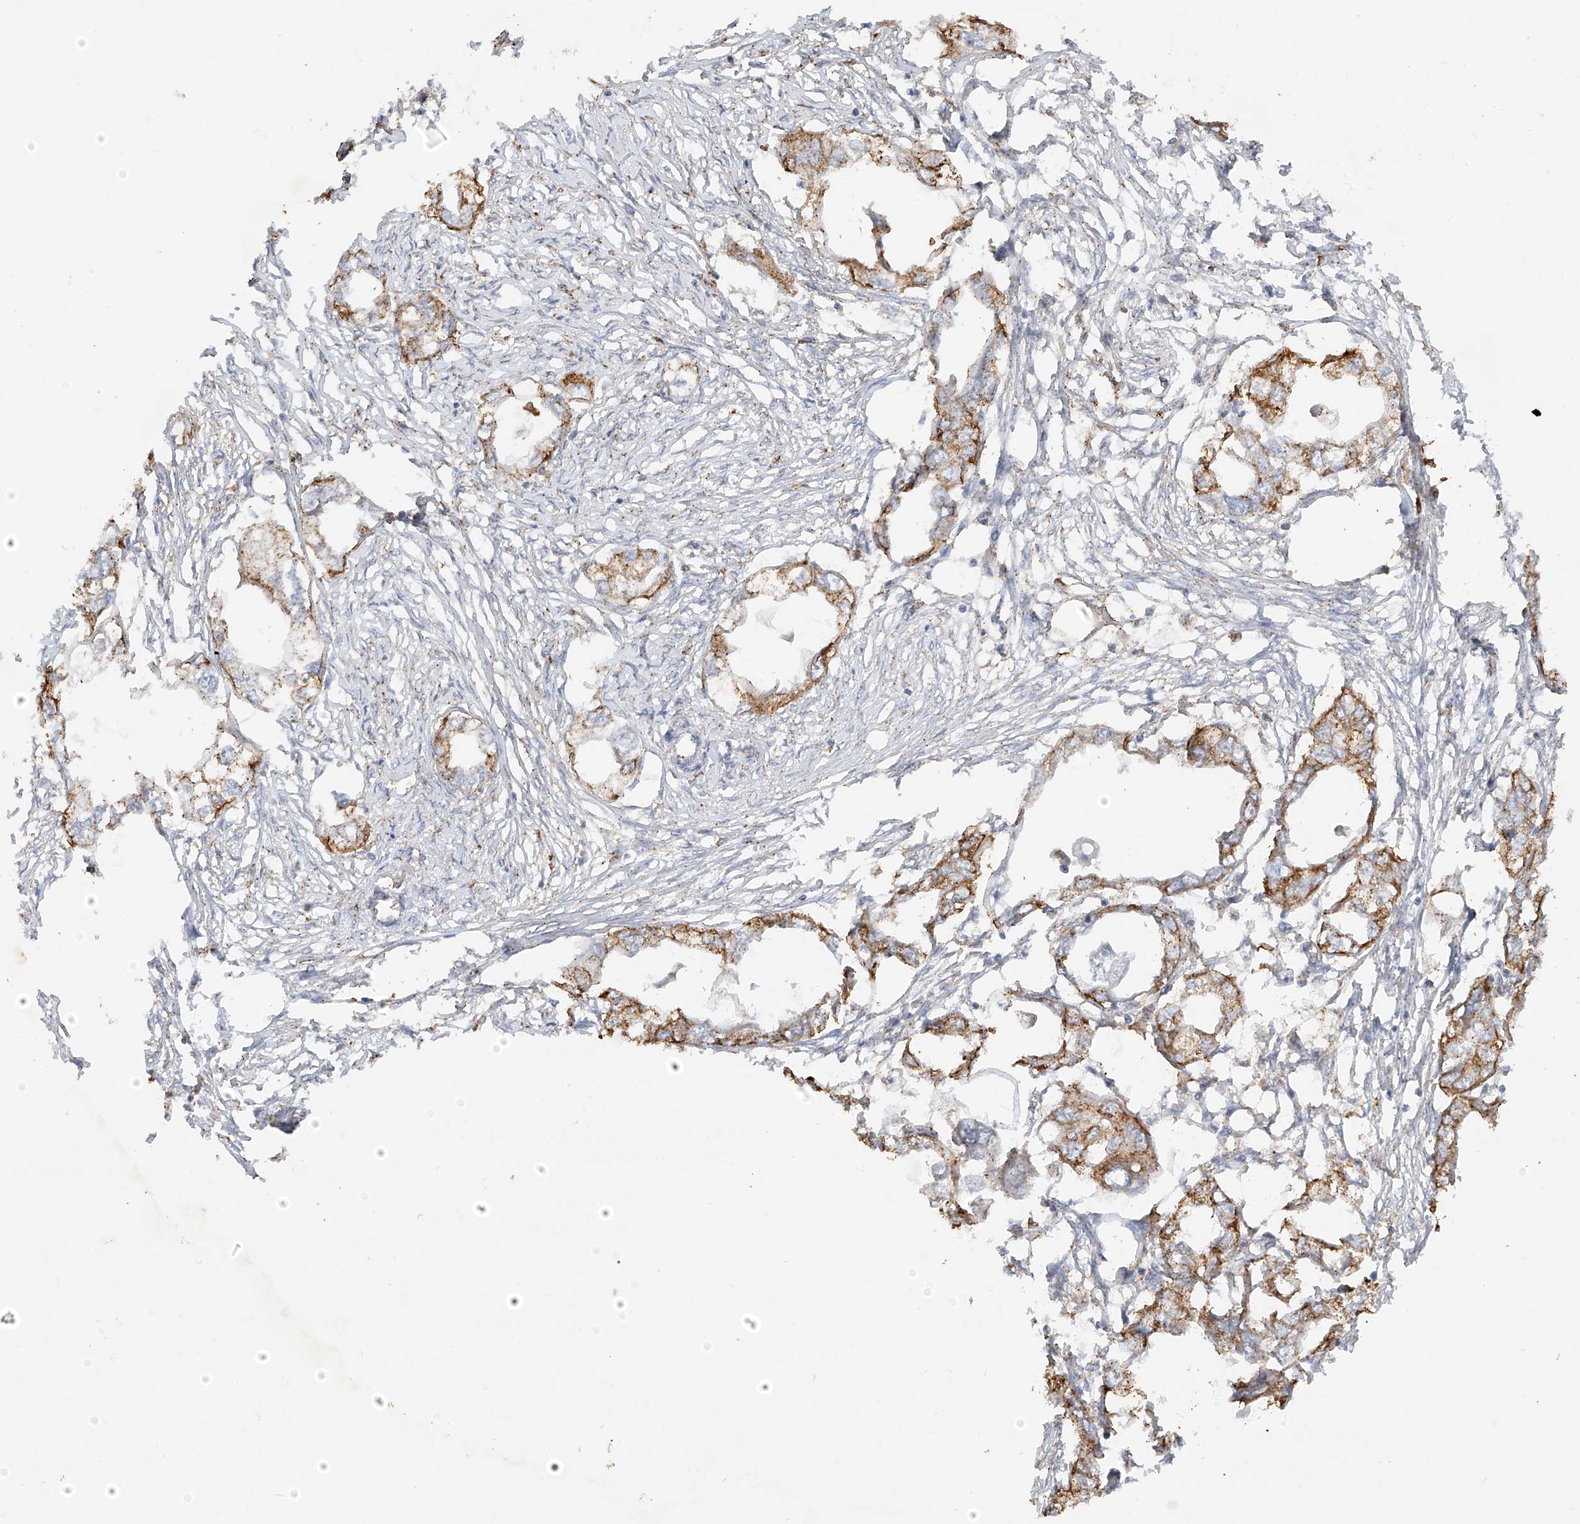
{"staining": {"intensity": "moderate", "quantity": ">75%", "location": "cytoplasmic/membranous"}, "tissue": "endometrial cancer", "cell_type": "Tumor cells", "image_type": "cancer", "snomed": [{"axis": "morphology", "description": "Adenocarcinoma, NOS"}, {"axis": "morphology", "description": "Adenocarcinoma, metastatic, NOS"}, {"axis": "topography", "description": "Adipose tissue"}, {"axis": "topography", "description": "Endometrium"}], "caption": "Protein expression analysis of human endometrial cancer reveals moderate cytoplasmic/membranous staining in about >75% of tumor cells.", "gene": "N4BP3", "patient": {"sex": "female", "age": 67}}